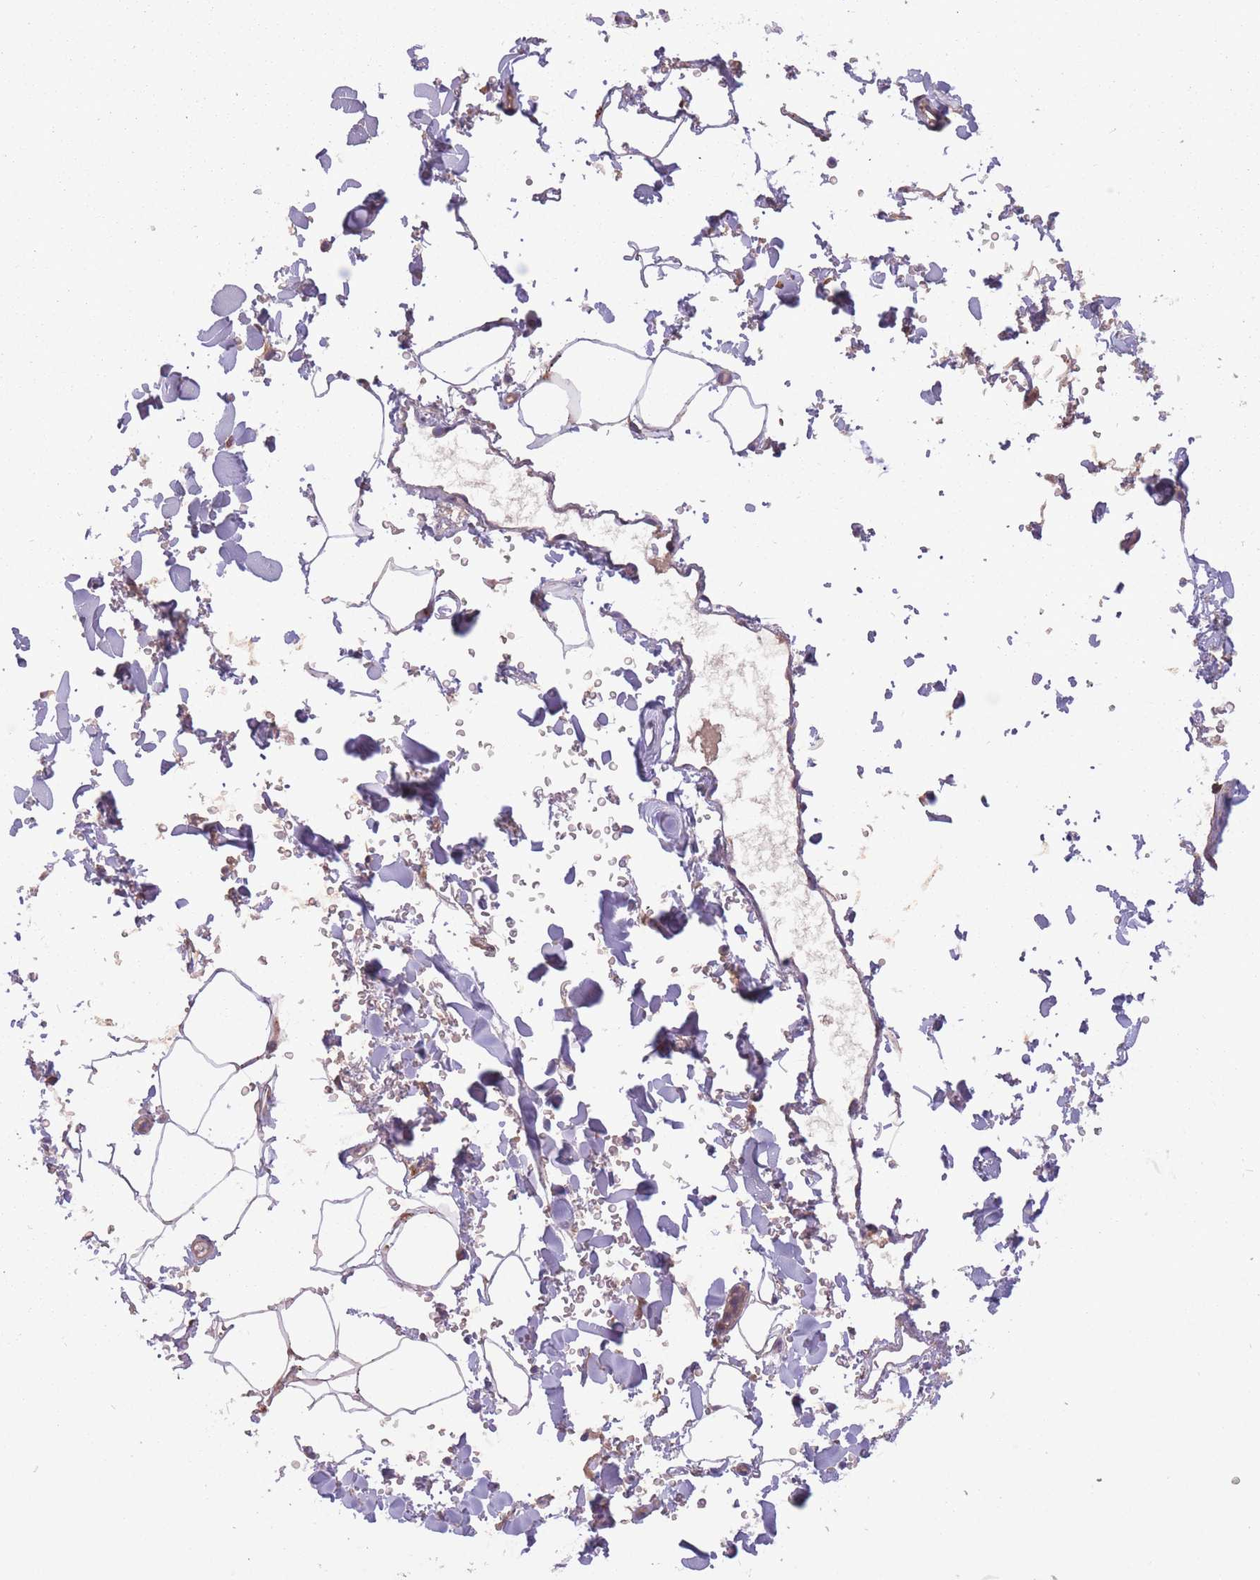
{"staining": {"intensity": "negative", "quantity": "none", "location": "none"}, "tissue": "adipose tissue", "cell_type": "Adipocytes", "image_type": "normal", "snomed": [{"axis": "morphology", "description": "Normal tissue, NOS"}, {"axis": "topography", "description": "Rectum"}, {"axis": "topography", "description": "Peripheral nerve tissue"}], "caption": "This is an immunohistochemistry (IHC) histopathology image of normal adipose tissue. There is no positivity in adipocytes.", "gene": "ITPKC", "patient": {"sex": "female", "age": 69}}